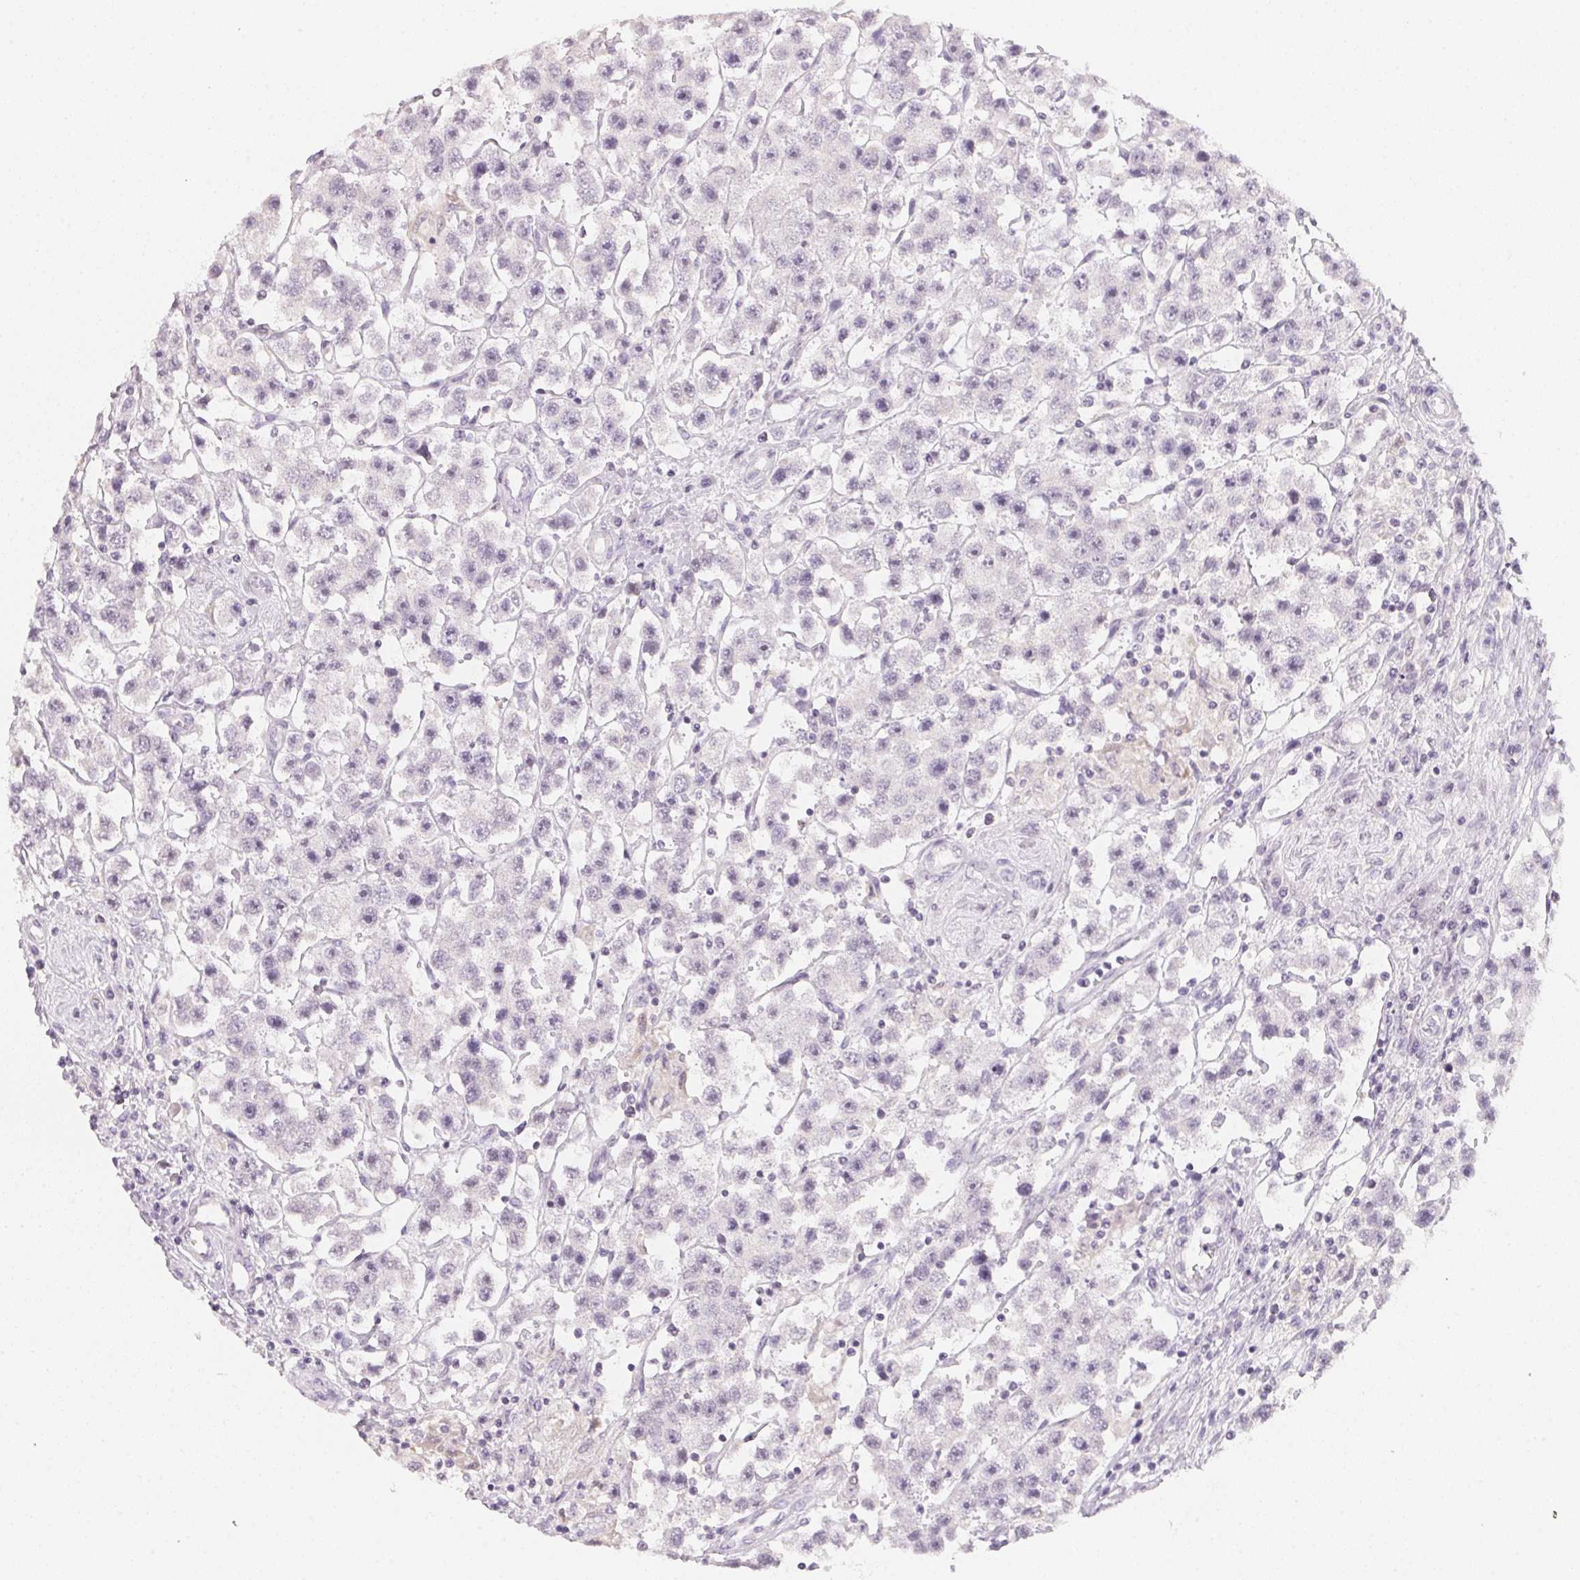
{"staining": {"intensity": "negative", "quantity": "none", "location": "none"}, "tissue": "testis cancer", "cell_type": "Tumor cells", "image_type": "cancer", "snomed": [{"axis": "morphology", "description": "Seminoma, NOS"}, {"axis": "topography", "description": "Testis"}], "caption": "A photomicrograph of testis cancer stained for a protein shows no brown staining in tumor cells.", "gene": "CFAP276", "patient": {"sex": "male", "age": 45}}